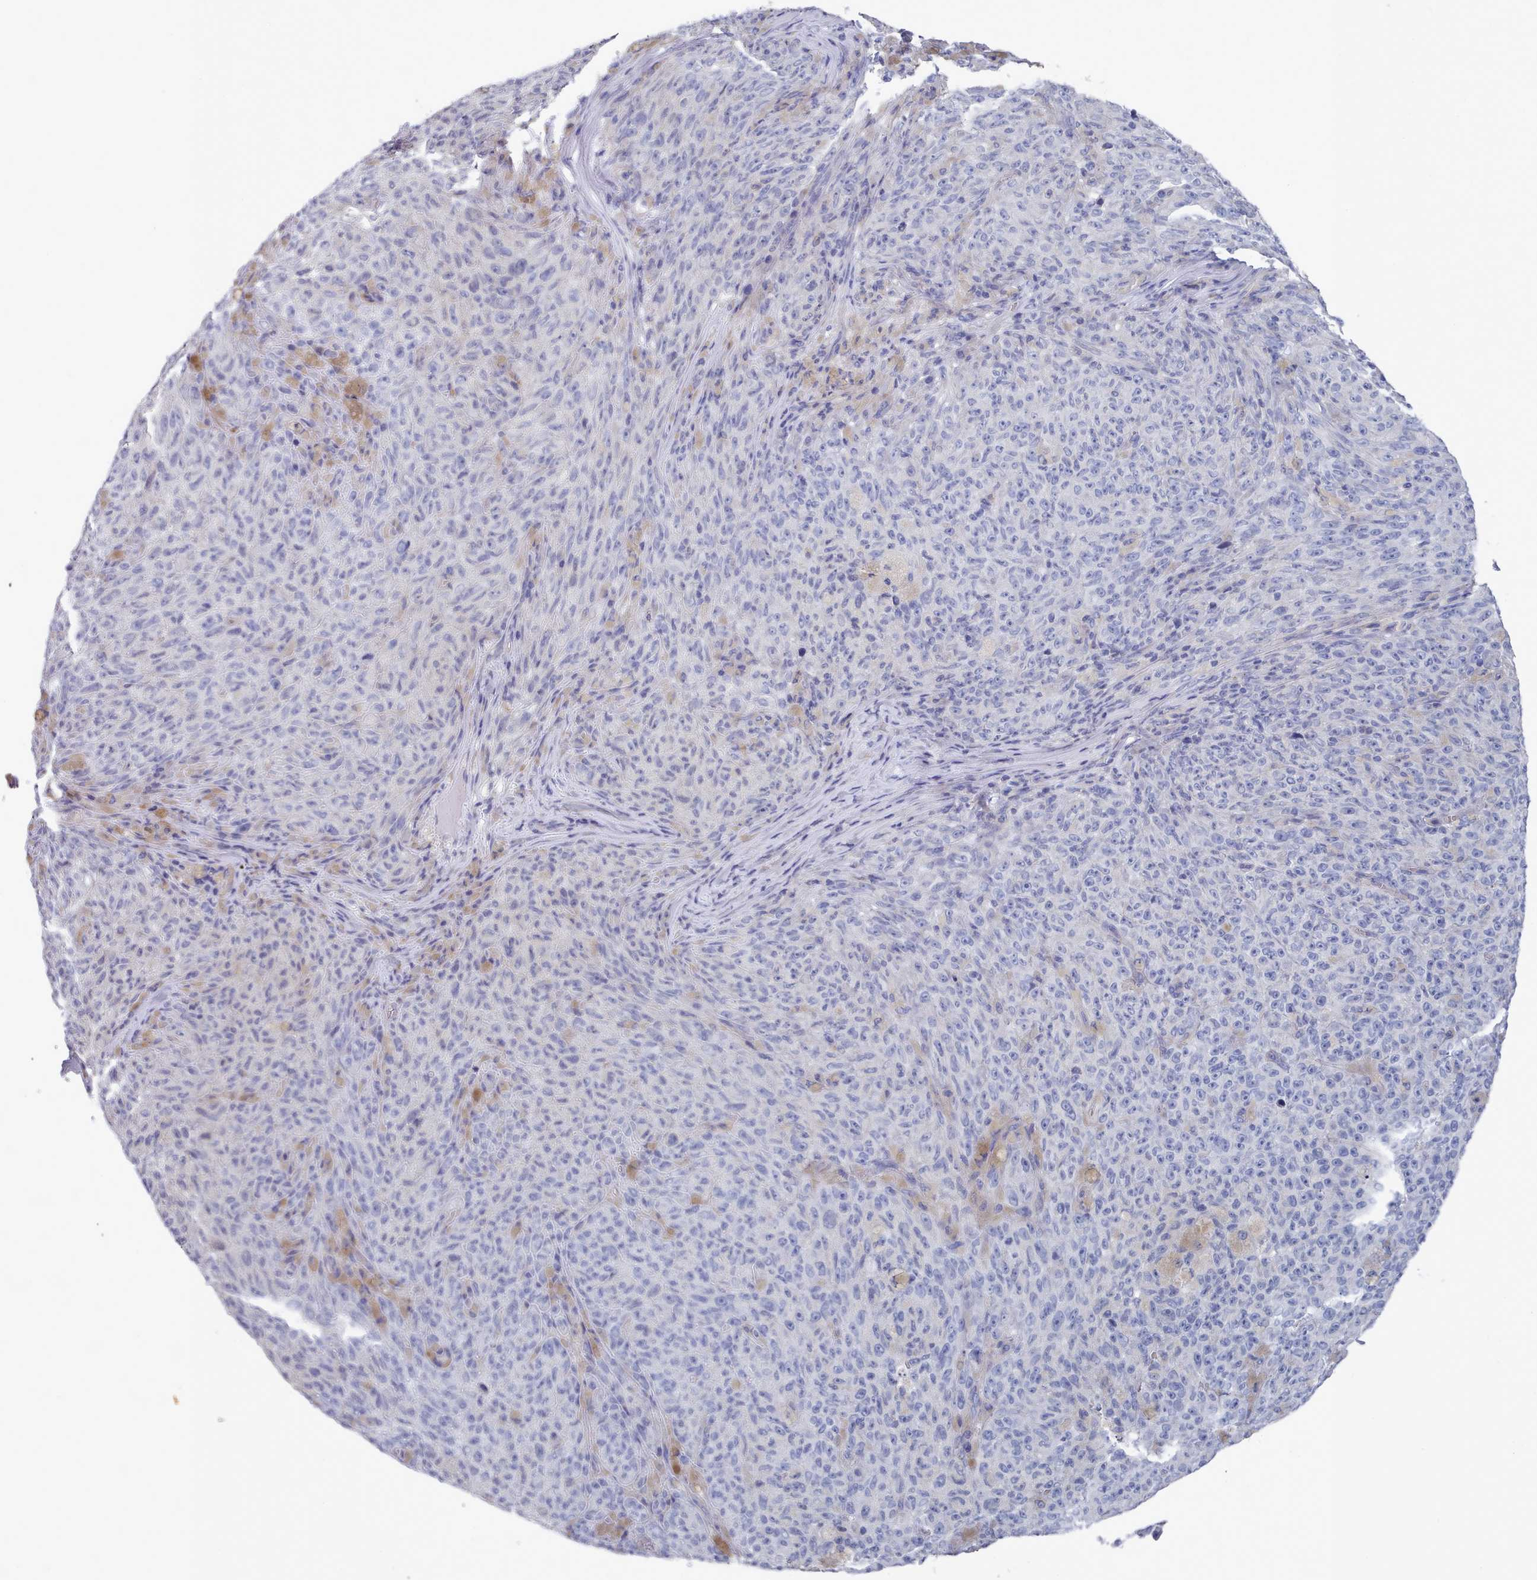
{"staining": {"intensity": "negative", "quantity": "none", "location": "none"}, "tissue": "melanoma", "cell_type": "Tumor cells", "image_type": "cancer", "snomed": [{"axis": "morphology", "description": "Malignant melanoma, NOS"}, {"axis": "topography", "description": "Skin"}], "caption": "A photomicrograph of melanoma stained for a protein shows no brown staining in tumor cells.", "gene": "PDE4C", "patient": {"sex": "female", "age": 82}}